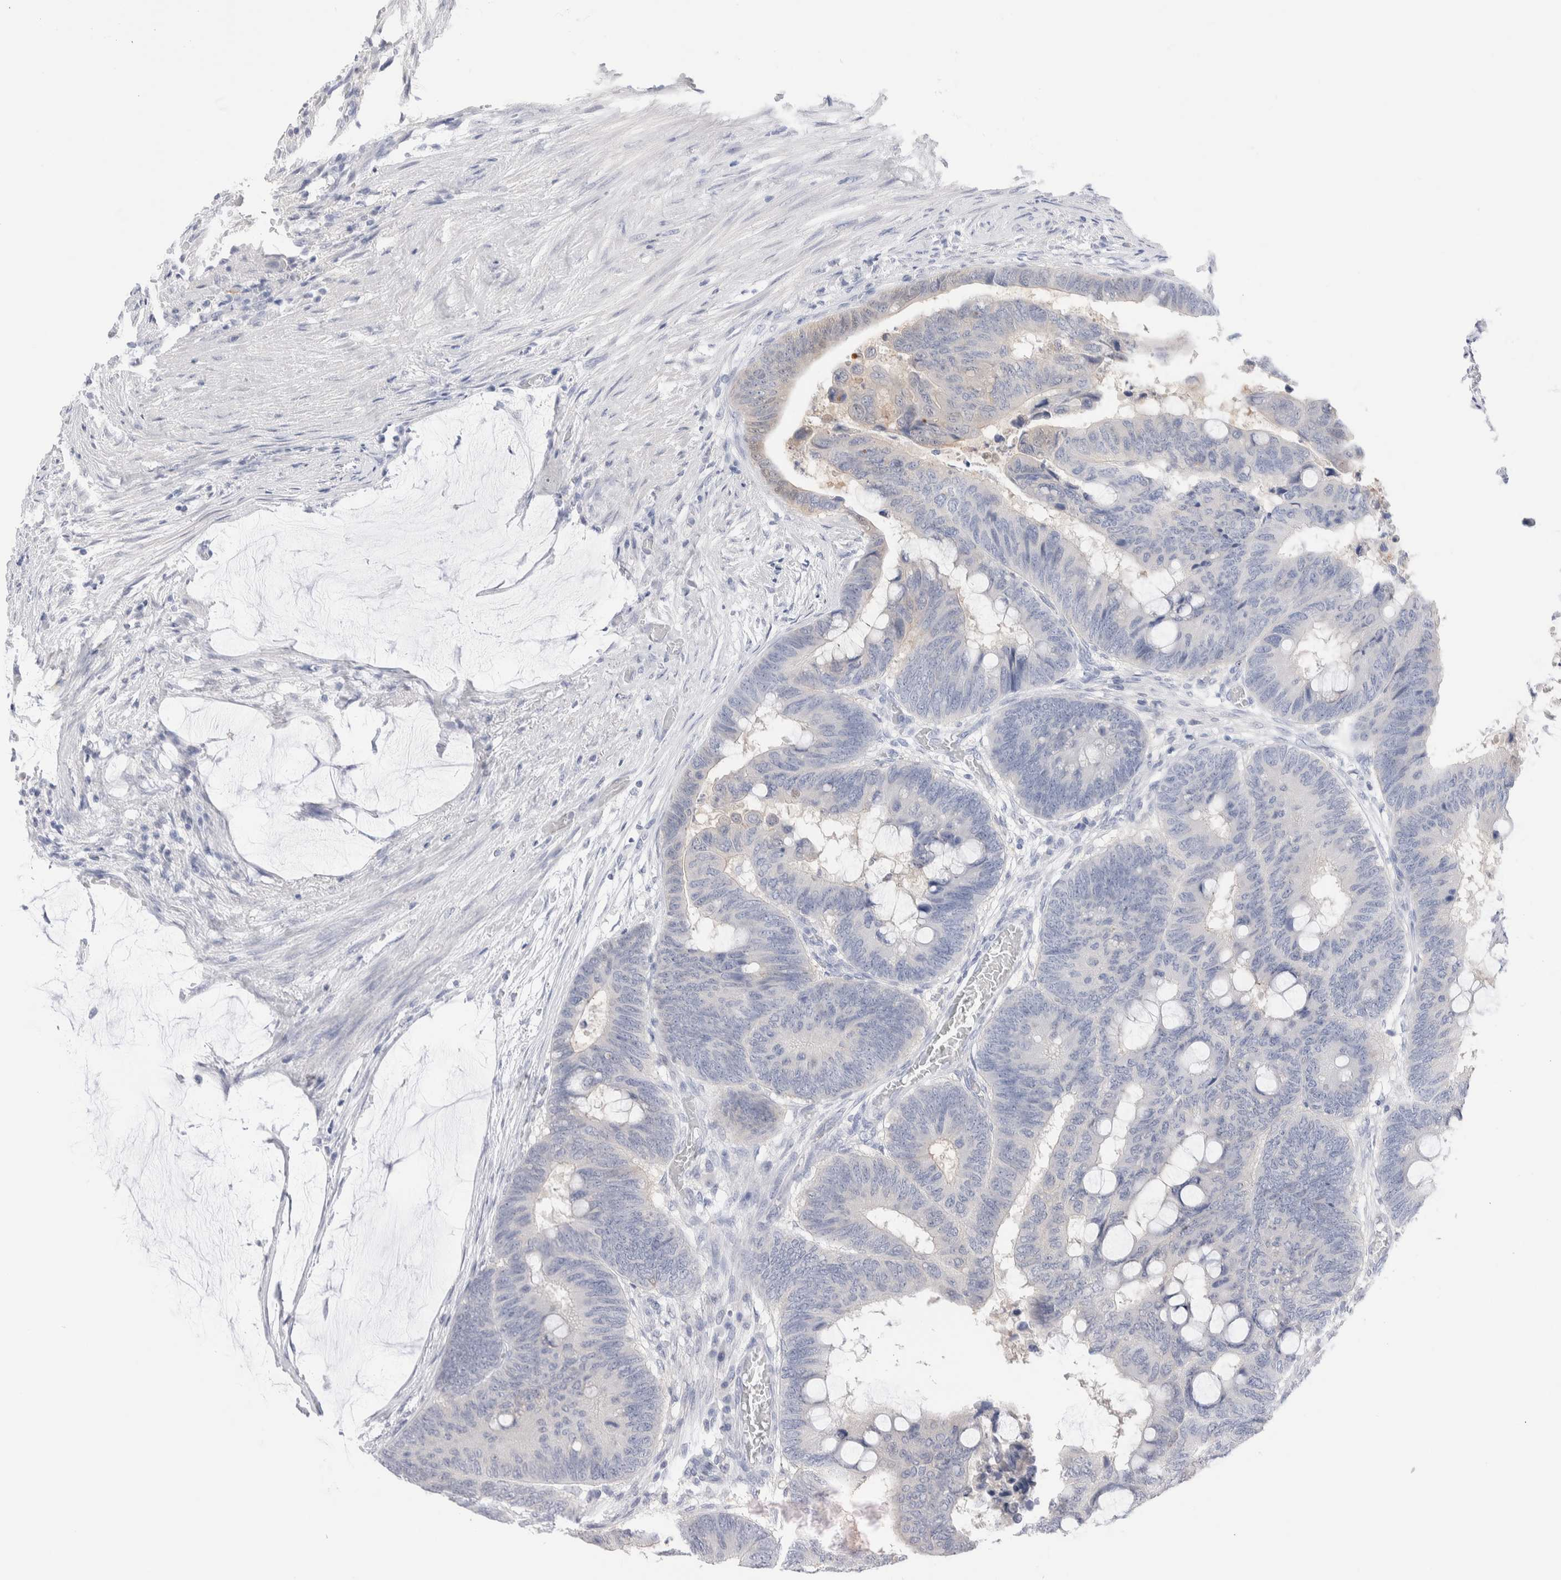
{"staining": {"intensity": "negative", "quantity": "none", "location": "none"}, "tissue": "colorectal cancer", "cell_type": "Tumor cells", "image_type": "cancer", "snomed": [{"axis": "morphology", "description": "Normal tissue, NOS"}, {"axis": "morphology", "description": "Adenocarcinoma, NOS"}, {"axis": "topography", "description": "Rectum"}], "caption": "IHC histopathology image of human adenocarcinoma (colorectal) stained for a protein (brown), which displays no expression in tumor cells.", "gene": "GDA", "patient": {"sex": "male", "age": 92}}